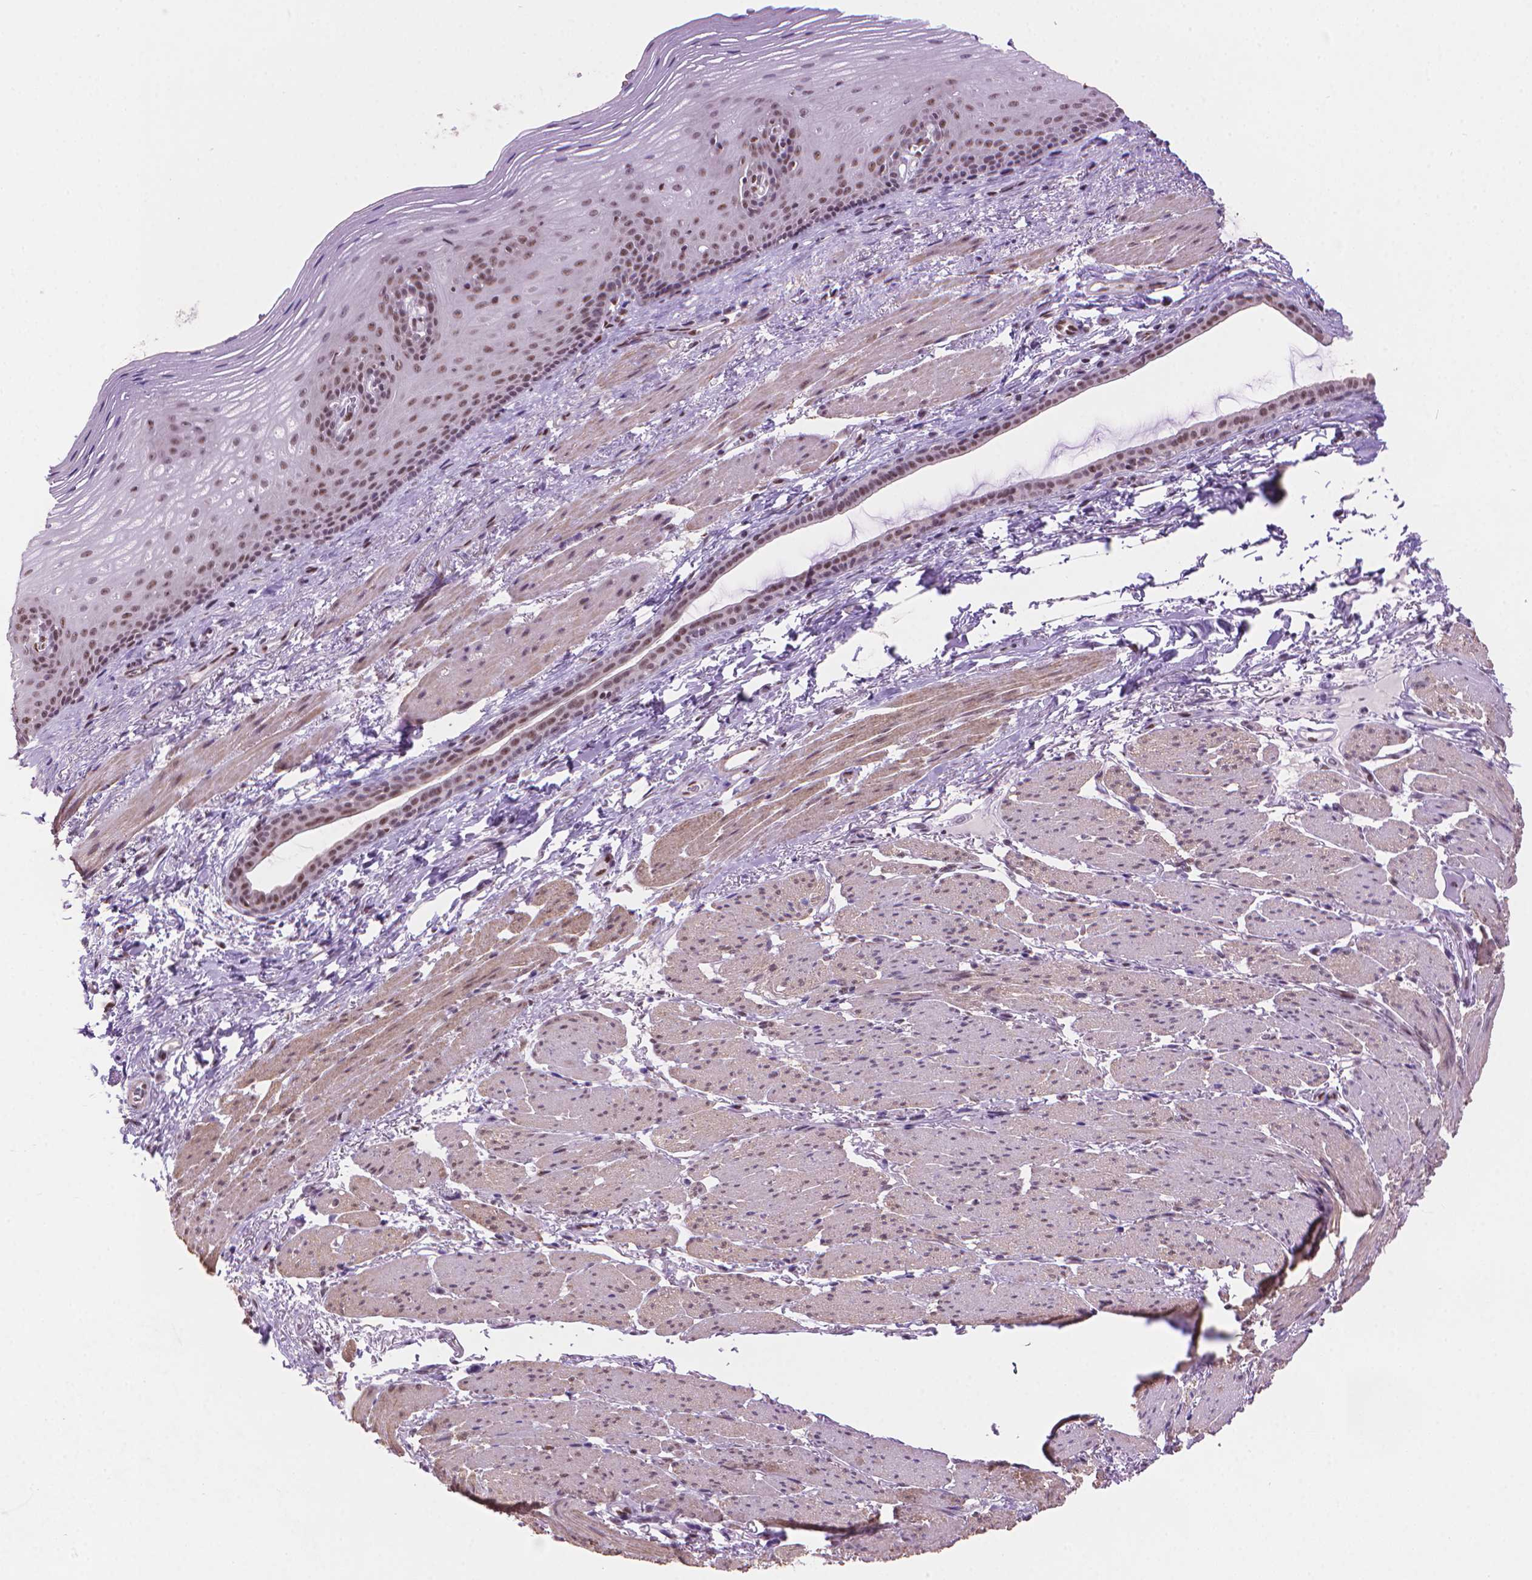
{"staining": {"intensity": "moderate", "quantity": ">75%", "location": "nuclear"}, "tissue": "esophagus", "cell_type": "Squamous epithelial cells", "image_type": "normal", "snomed": [{"axis": "morphology", "description": "Normal tissue, NOS"}, {"axis": "topography", "description": "Esophagus"}], "caption": "IHC of normal human esophagus displays medium levels of moderate nuclear staining in approximately >75% of squamous epithelial cells.", "gene": "UBN1", "patient": {"sex": "male", "age": 76}}